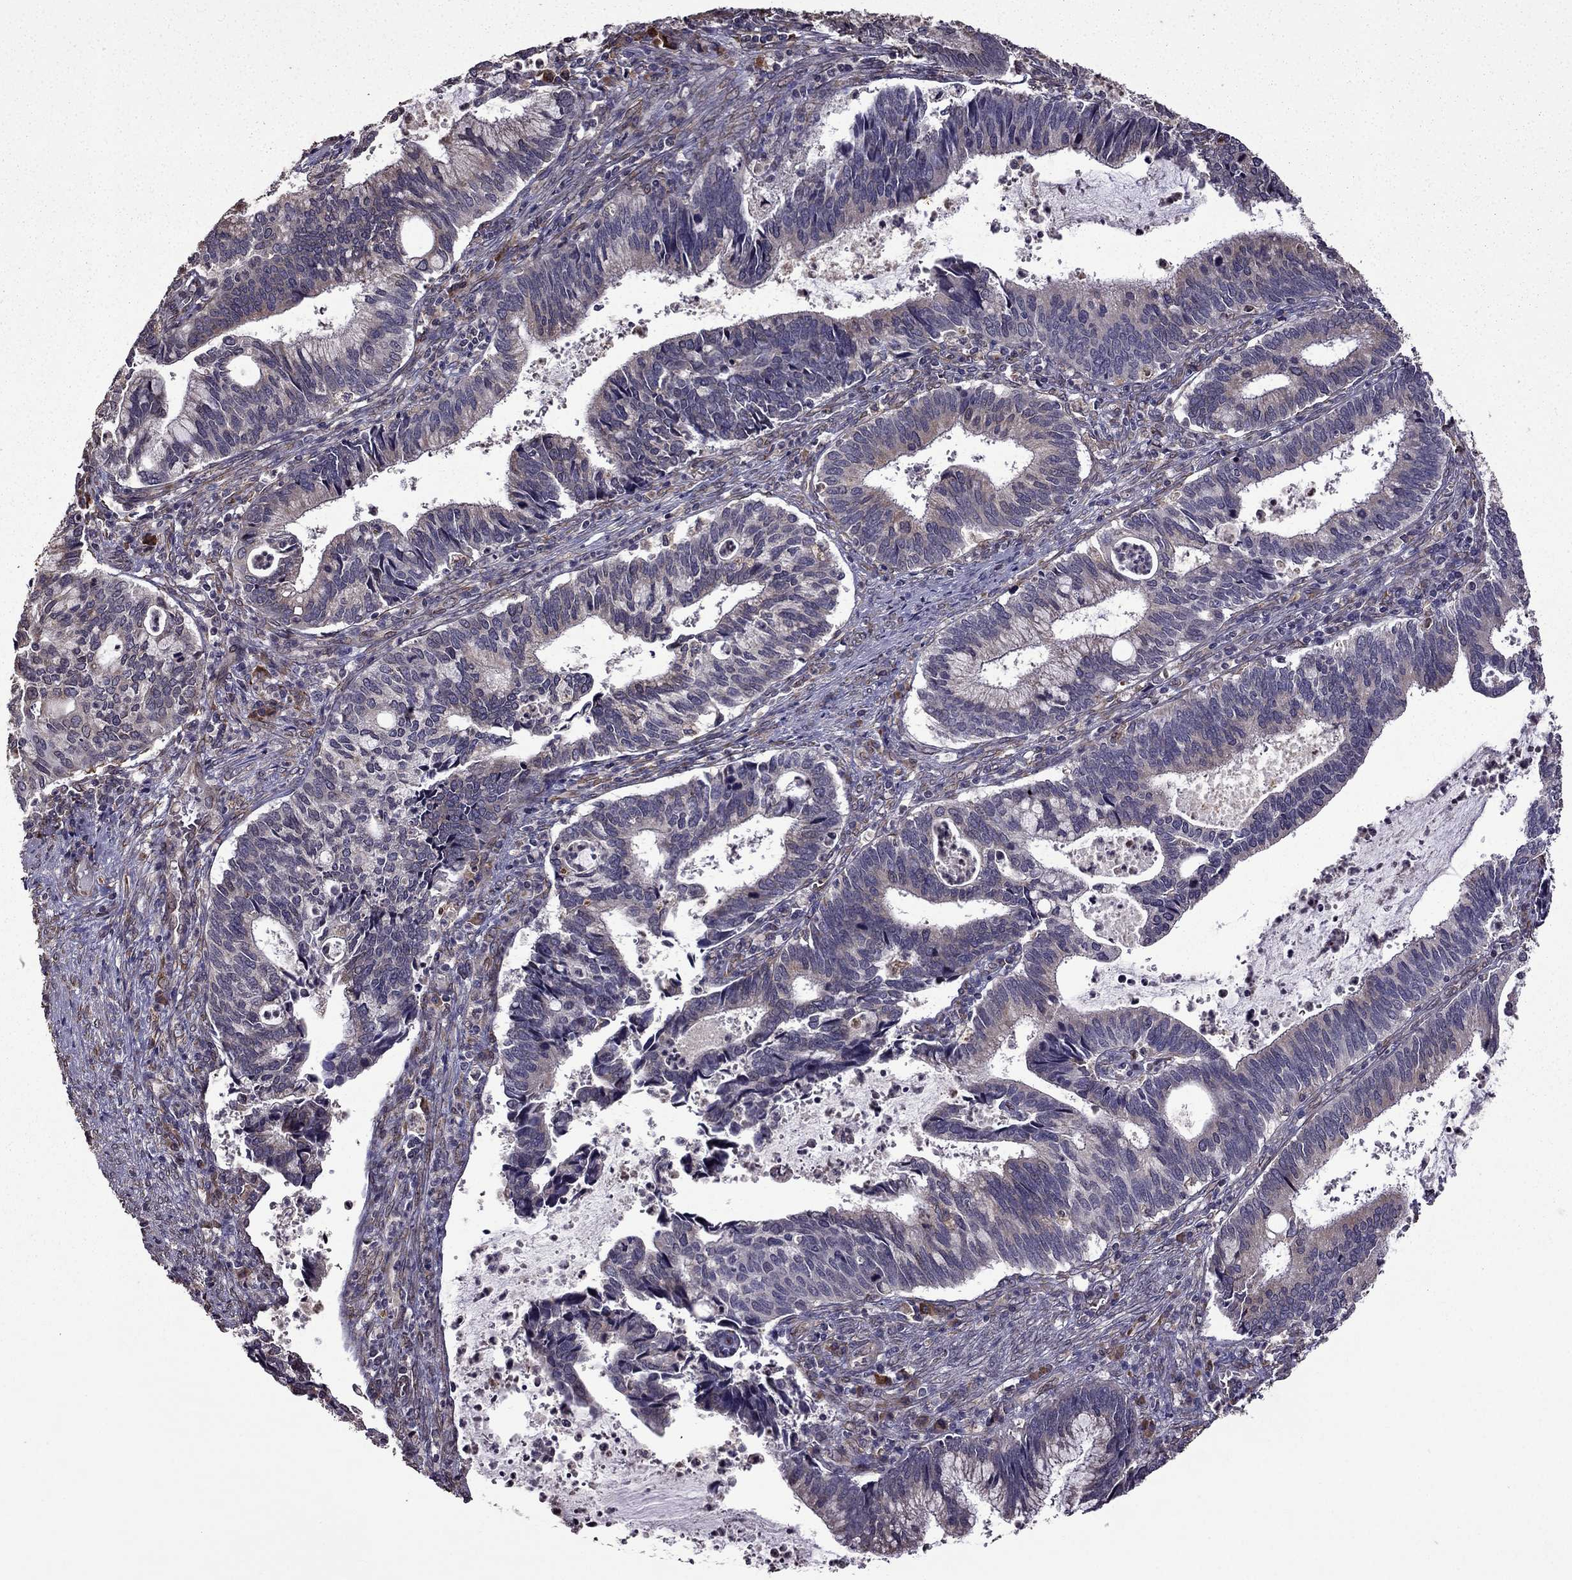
{"staining": {"intensity": "moderate", "quantity": "25%-75%", "location": "cytoplasmic/membranous"}, "tissue": "cervical cancer", "cell_type": "Tumor cells", "image_type": "cancer", "snomed": [{"axis": "morphology", "description": "Adenocarcinoma, NOS"}, {"axis": "topography", "description": "Cervix"}], "caption": "Cervical adenocarcinoma stained with IHC shows moderate cytoplasmic/membranous staining in approximately 25%-75% of tumor cells.", "gene": "IKBIP", "patient": {"sex": "female", "age": 42}}